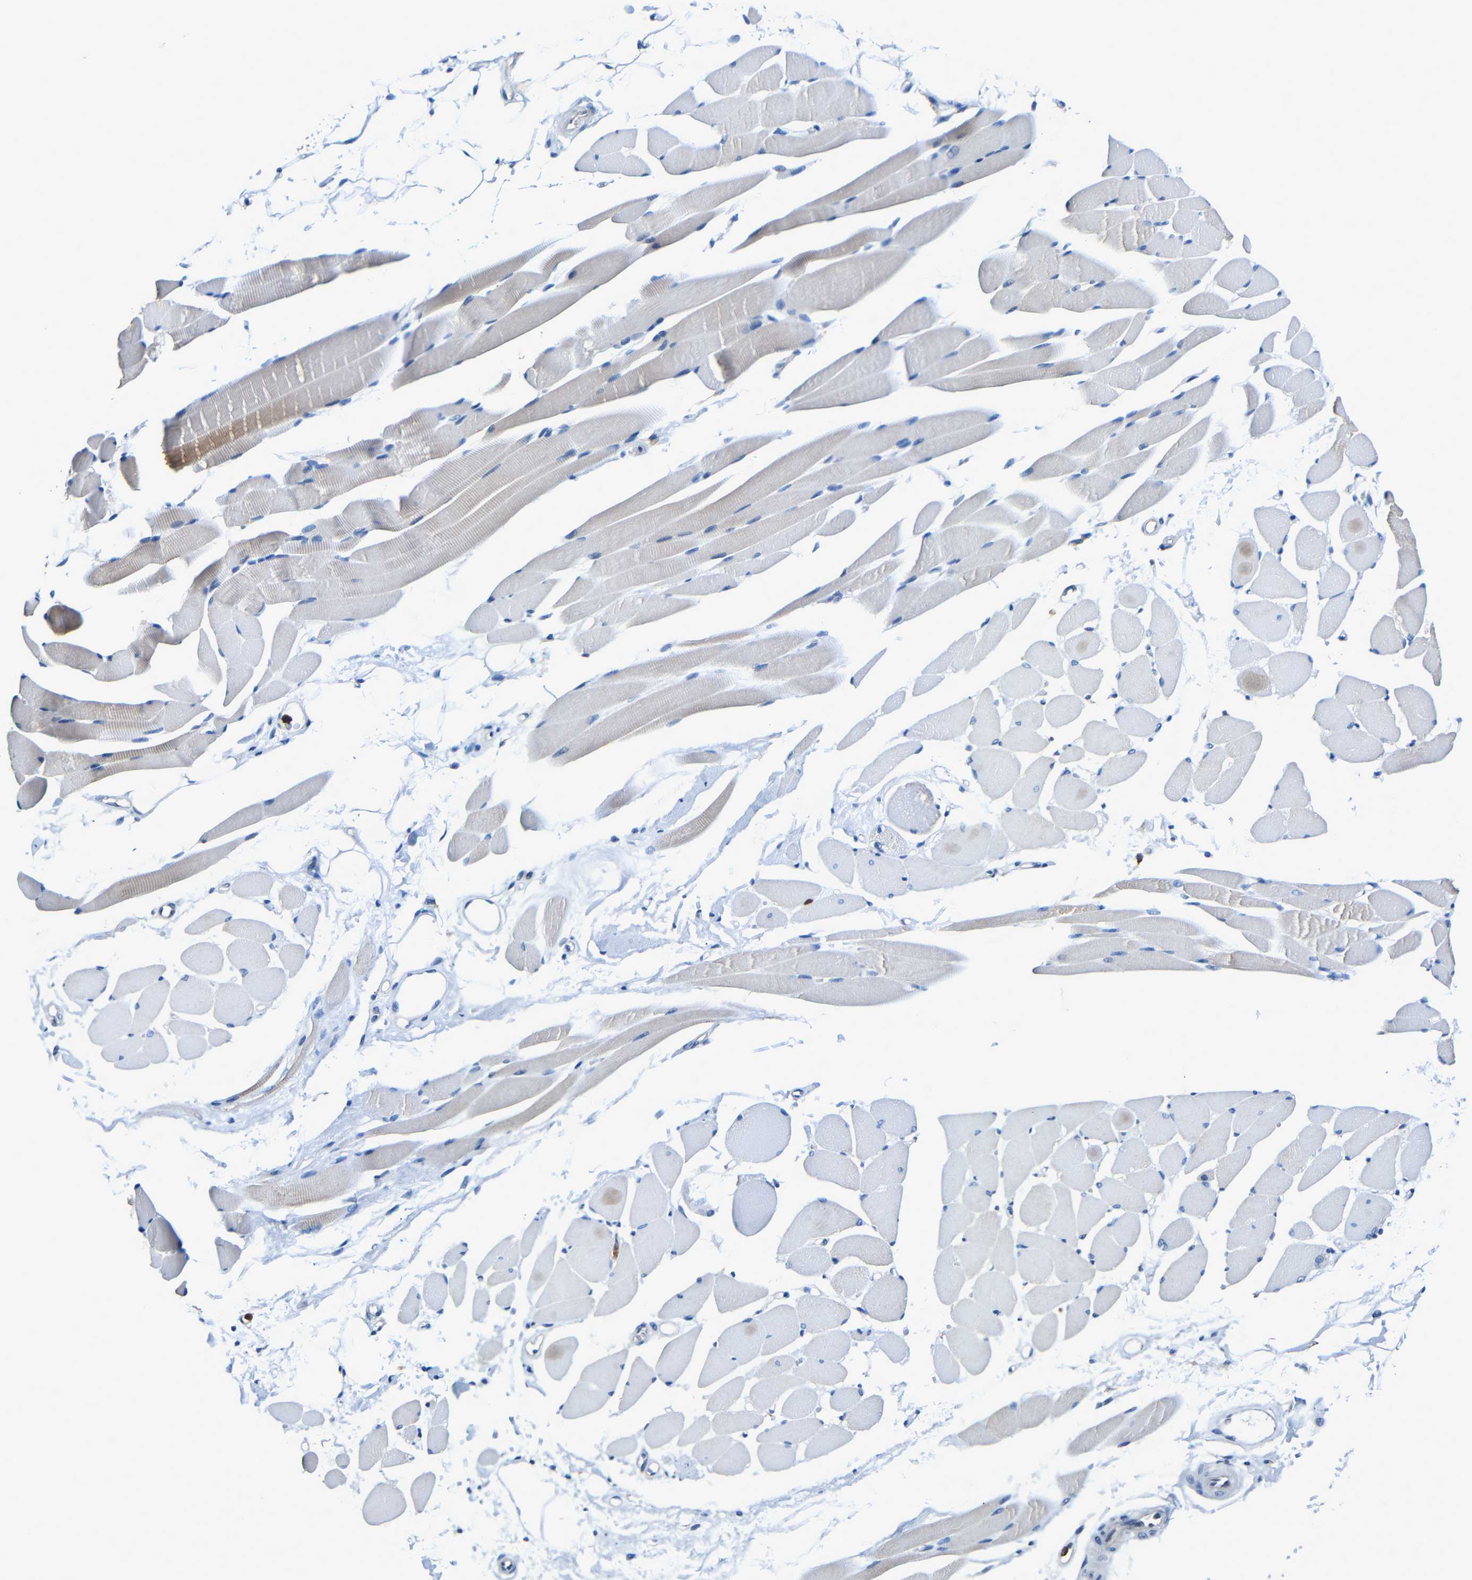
{"staining": {"intensity": "weak", "quantity": "<25%", "location": "cytoplasmic/membranous"}, "tissue": "skeletal muscle", "cell_type": "Myocytes", "image_type": "normal", "snomed": [{"axis": "morphology", "description": "Normal tissue, NOS"}, {"axis": "topography", "description": "Skeletal muscle"}, {"axis": "topography", "description": "Peripheral nerve tissue"}], "caption": "An image of skeletal muscle stained for a protein demonstrates no brown staining in myocytes. (DAB (3,3'-diaminobenzidine) immunohistochemistry with hematoxylin counter stain).", "gene": "P2RY12", "patient": {"sex": "female", "age": 84}}